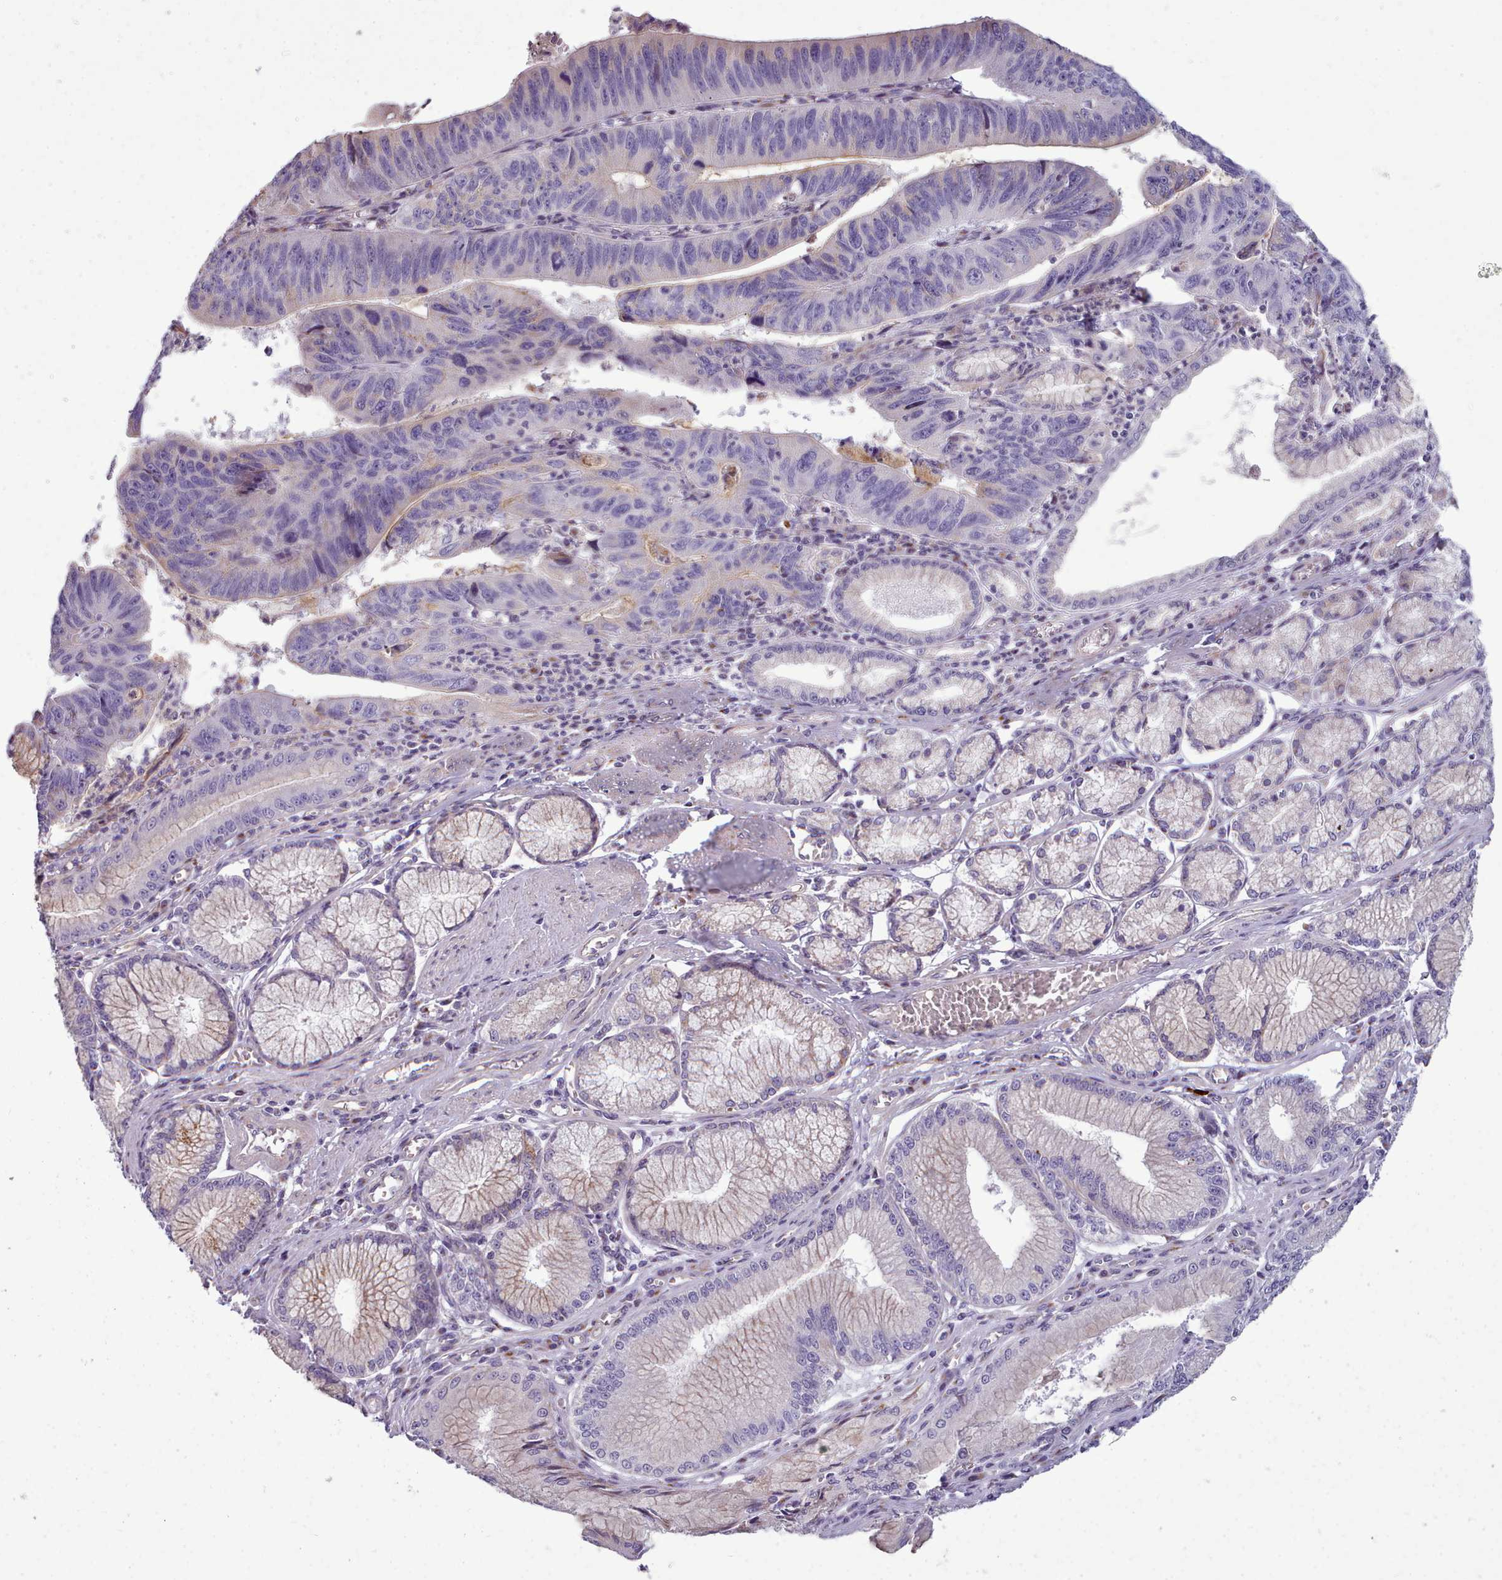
{"staining": {"intensity": "negative", "quantity": "none", "location": "none"}, "tissue": "stomach cancer", "cell_type": "Tumor cells", "image_type": "cancer", "snomed": [{"axis": "morphology", "description": "Adenocarcinoma, NOS"}, {"axis": "topography", "description": "Stomach"}], "caption": "DAB (3,3'-diaminobenzidine) immunohistochemical staining of human stomach adenocarcinoma demonstrates no significant staining in tumor cells. (Stains: DAB (3,3'-diaminobenzidine) IHC with hematoxylin counter stain, Microscopy: brightfield microscopy at high magnification).", "gene": "SLC52A3", "patient": {"sex": "male", "age": 59}}